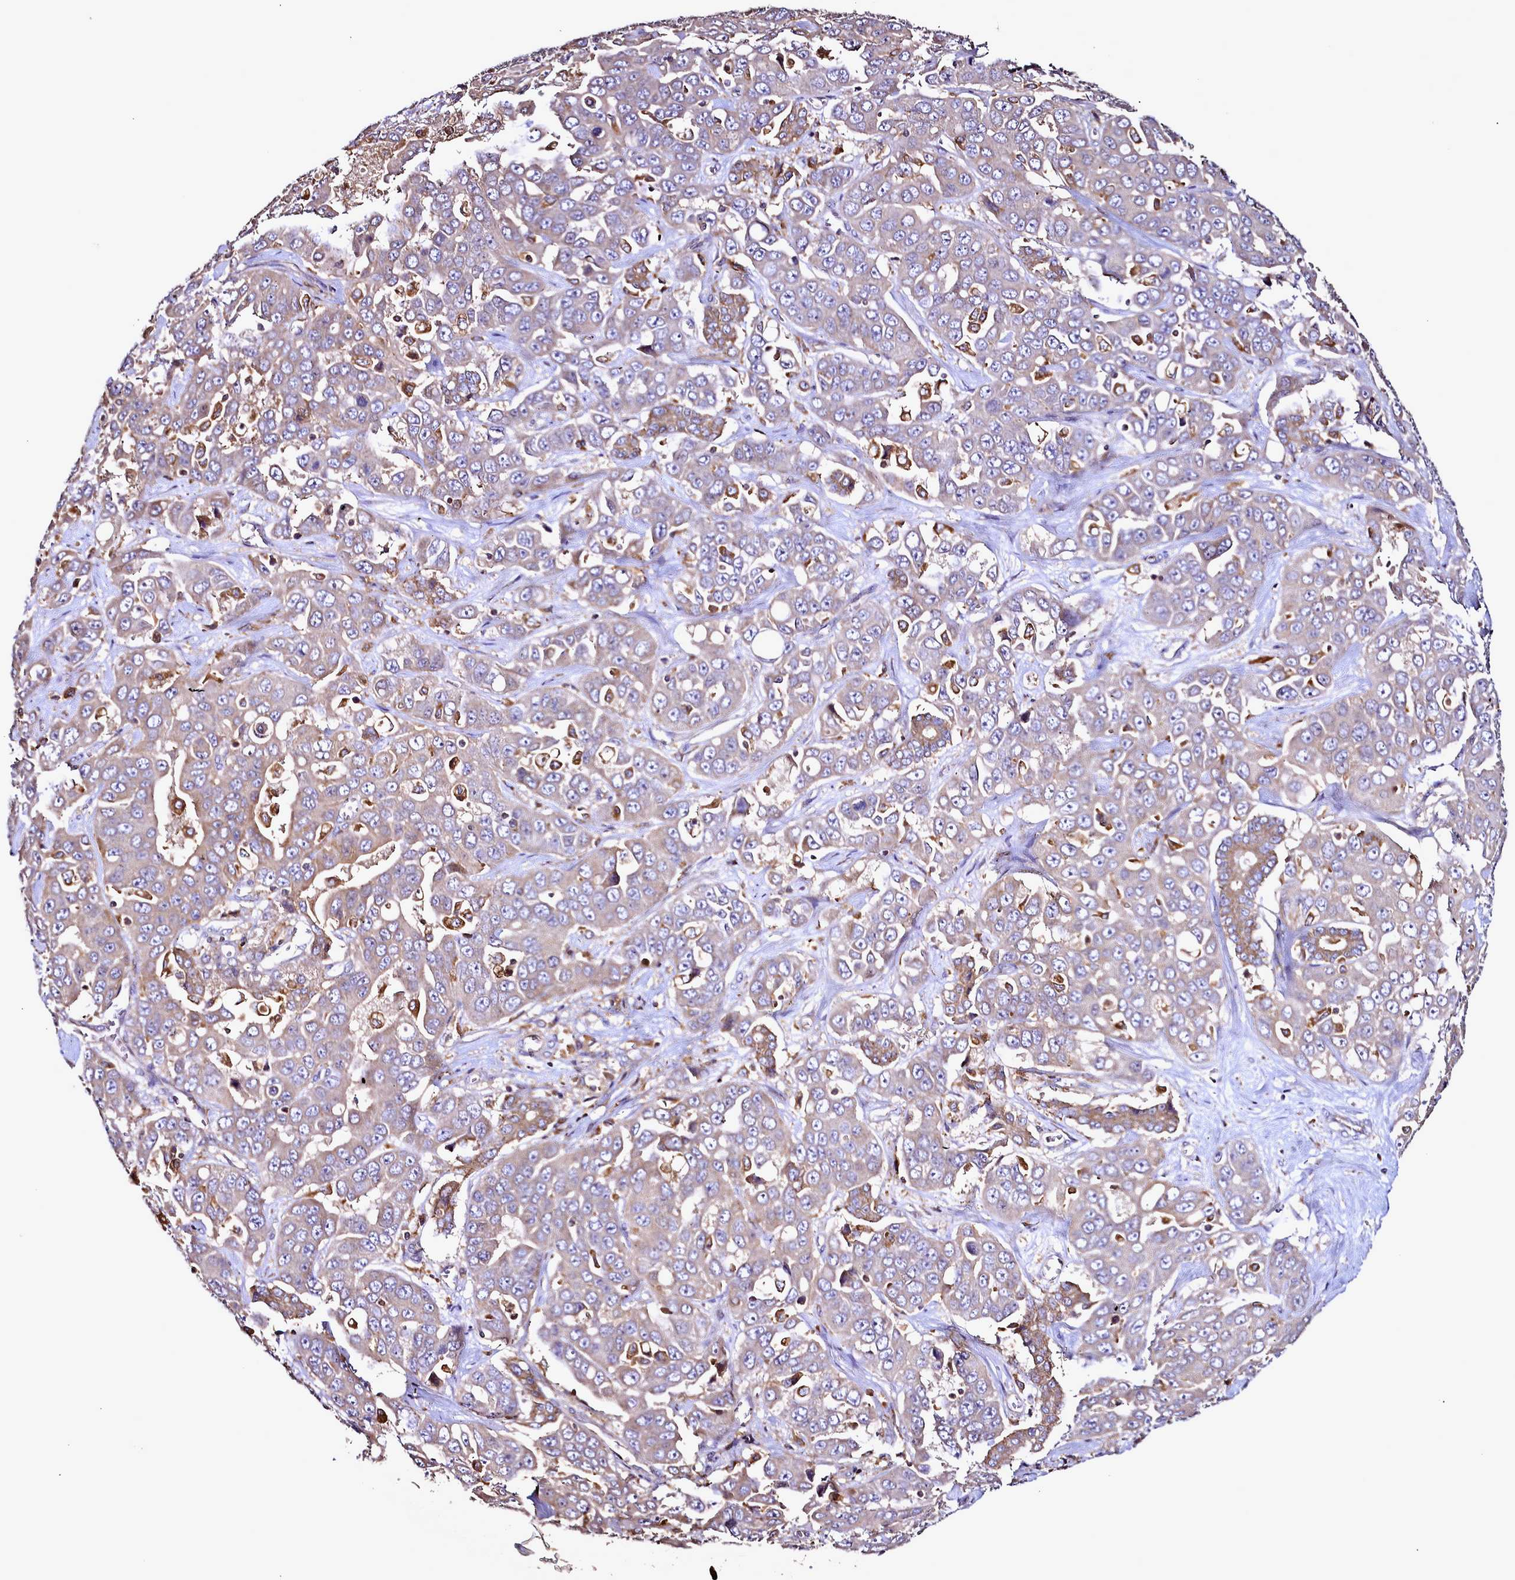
{"staining": {"intensity": "weak", "quantity": "25%-75%", "location": "cytoplasmic/membranous"}, "tissue": "liver cancer", "cell_type": "Tumor cells", "image_type": "cancer", "snomed": [{"axis": "morphology", "description": "Cholangiocarcinoma"}, {"axis": "topography", "description": "Liver"}], "caption": "A brown stain highlights weak cytoplasmic/membranous expression of a protein in human liver cholangiocarcinoma tumor cells. Immunohistochemistry (ihc) stains the protein in brown and the nuclei are stained blue.", "gene": "NCKAP1L", "patient": {"sex": "female", "age": 52}}